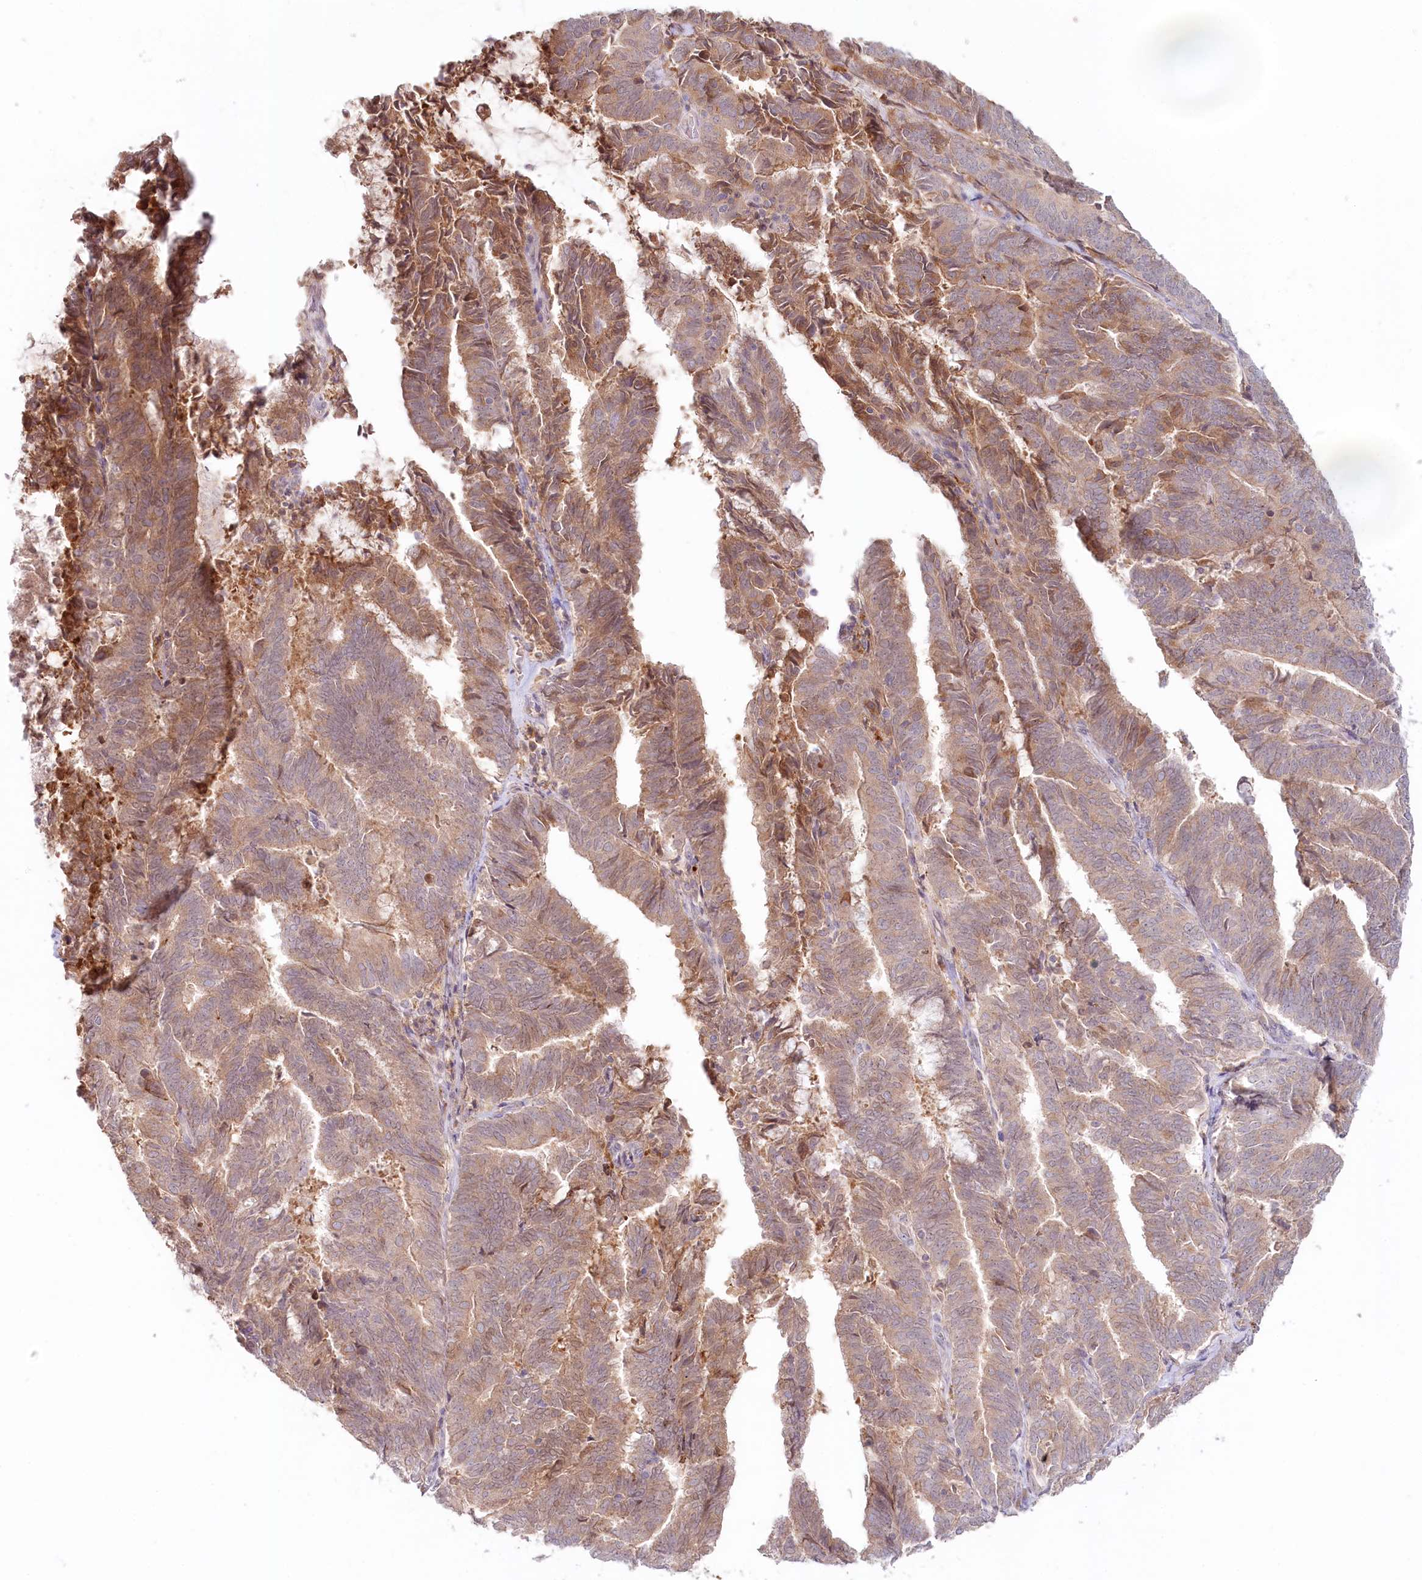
{"staining": {"intensity": "moderate", "quantity": ">75%", "location": "cytoplasmic/membranous"}, "tissue": "endometrial cancer", "cell_type": "Tumor cells", "image_type": "cancer", "snomed": [{"axis": "morphology", "description": "Adenocarcinoma, NOS"}, {"axis": "topography", "description": "Endometrium"}], "caption": "A histopathology image of human adenocarcinoma (endometrial) stained for a protein displays moderate cytoplasmic/membranous brown staining in tumor cells. (brown staining indicates protein expression, while blue staining denotes nuclei).", "gene": "PSAPL1", "patient": {"sex": "female", "age": 80}}